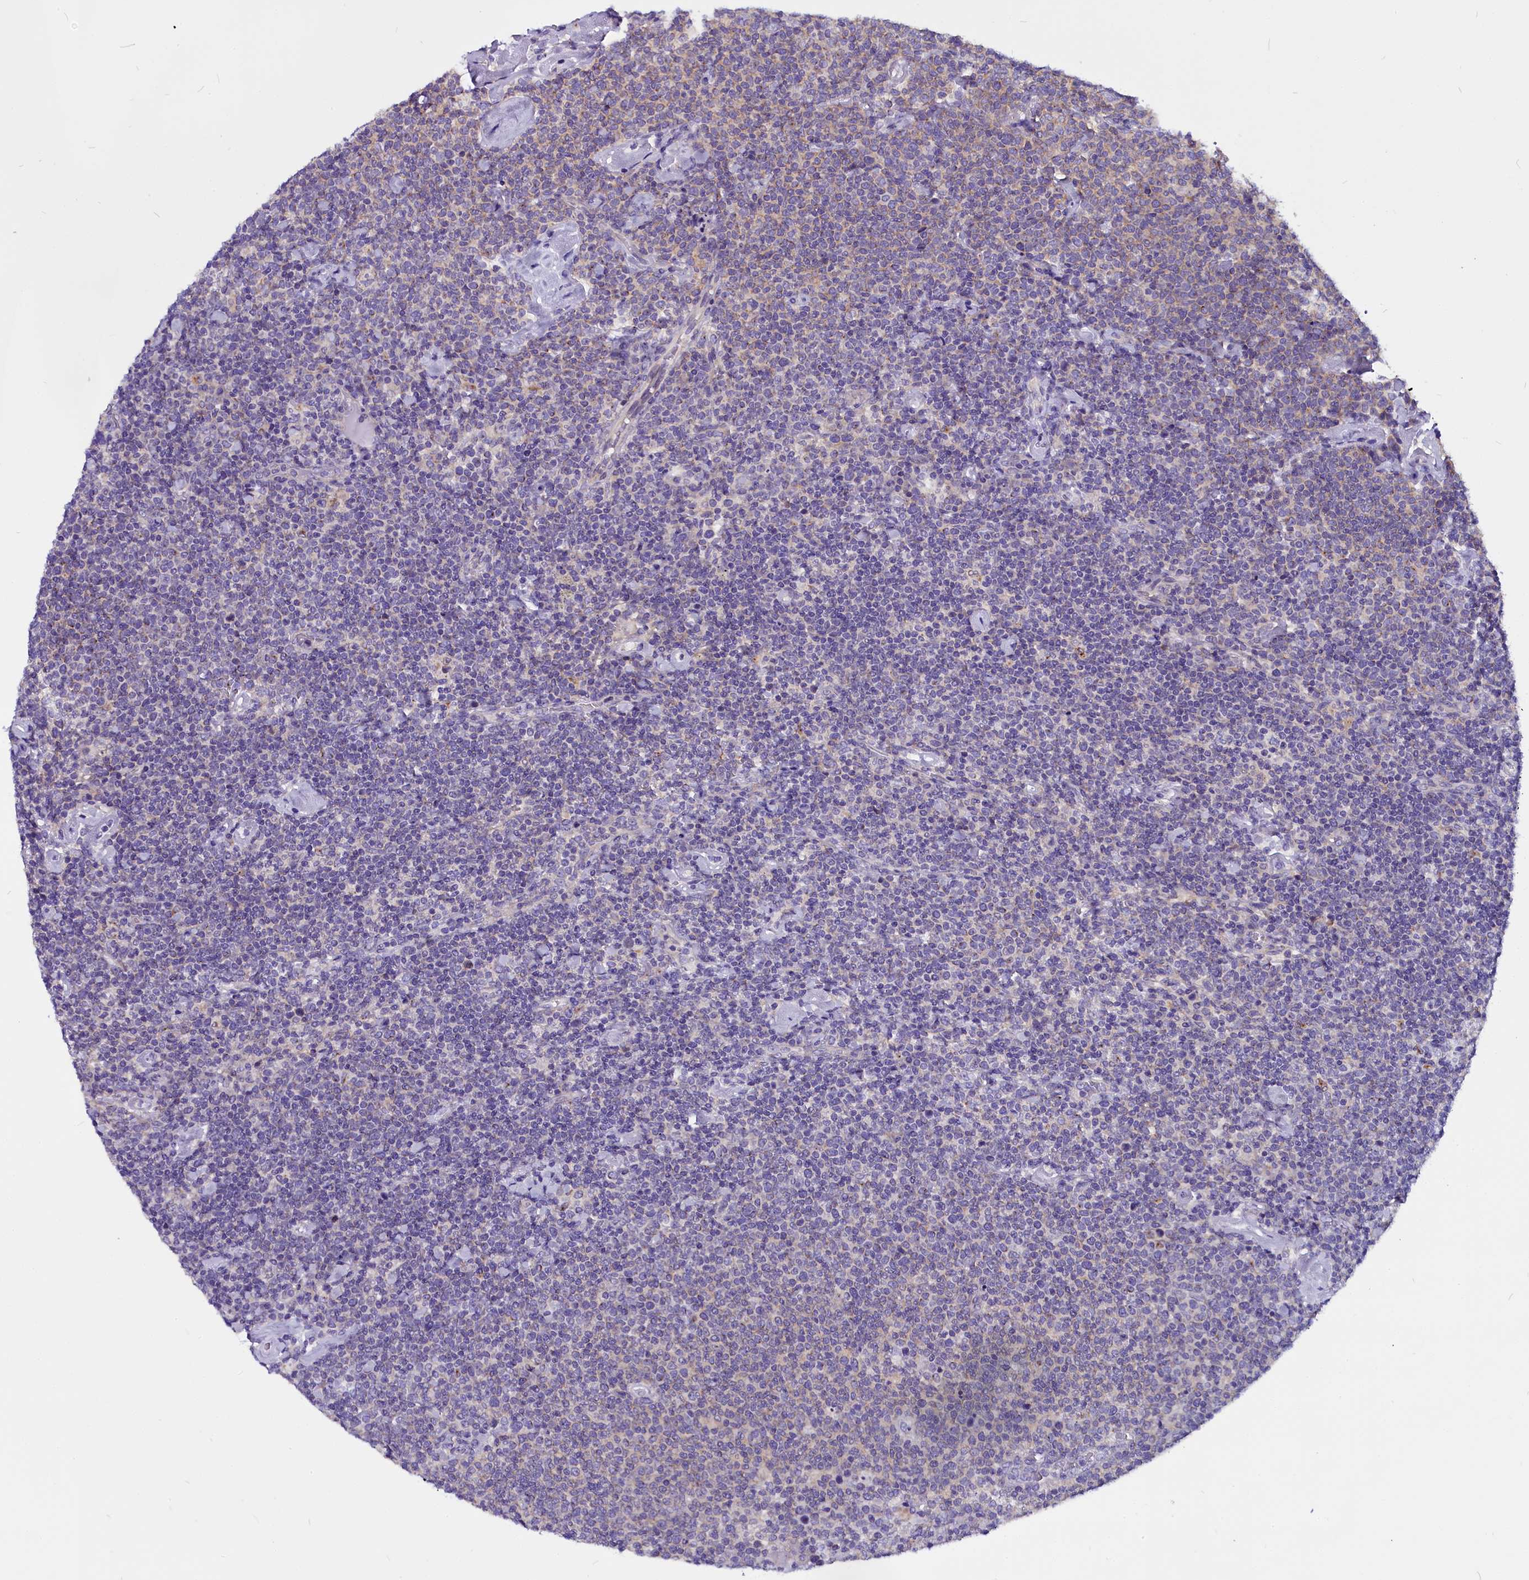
{"staining": {"intensity": "negative", "quantity": "none", "location": "none"}, "tissue": "lymphoma", "cell_type": "Tumor cells", "image_type": "cancer", "snomed": [{"axis": "morphology", "description": "Malignant lymphoma, non-Hodgkin's type, High grade"}, {"axis": "topography", "description": "Lymph node"}], "caption": "Human high-grade malignant lymphoma, non-Hodgkin's type stained for a protein using immunohistochemistry demonstrates no staining in tumor cells.", "gene": "CEP170", "patient": {"sex": "male", "age": 61}}